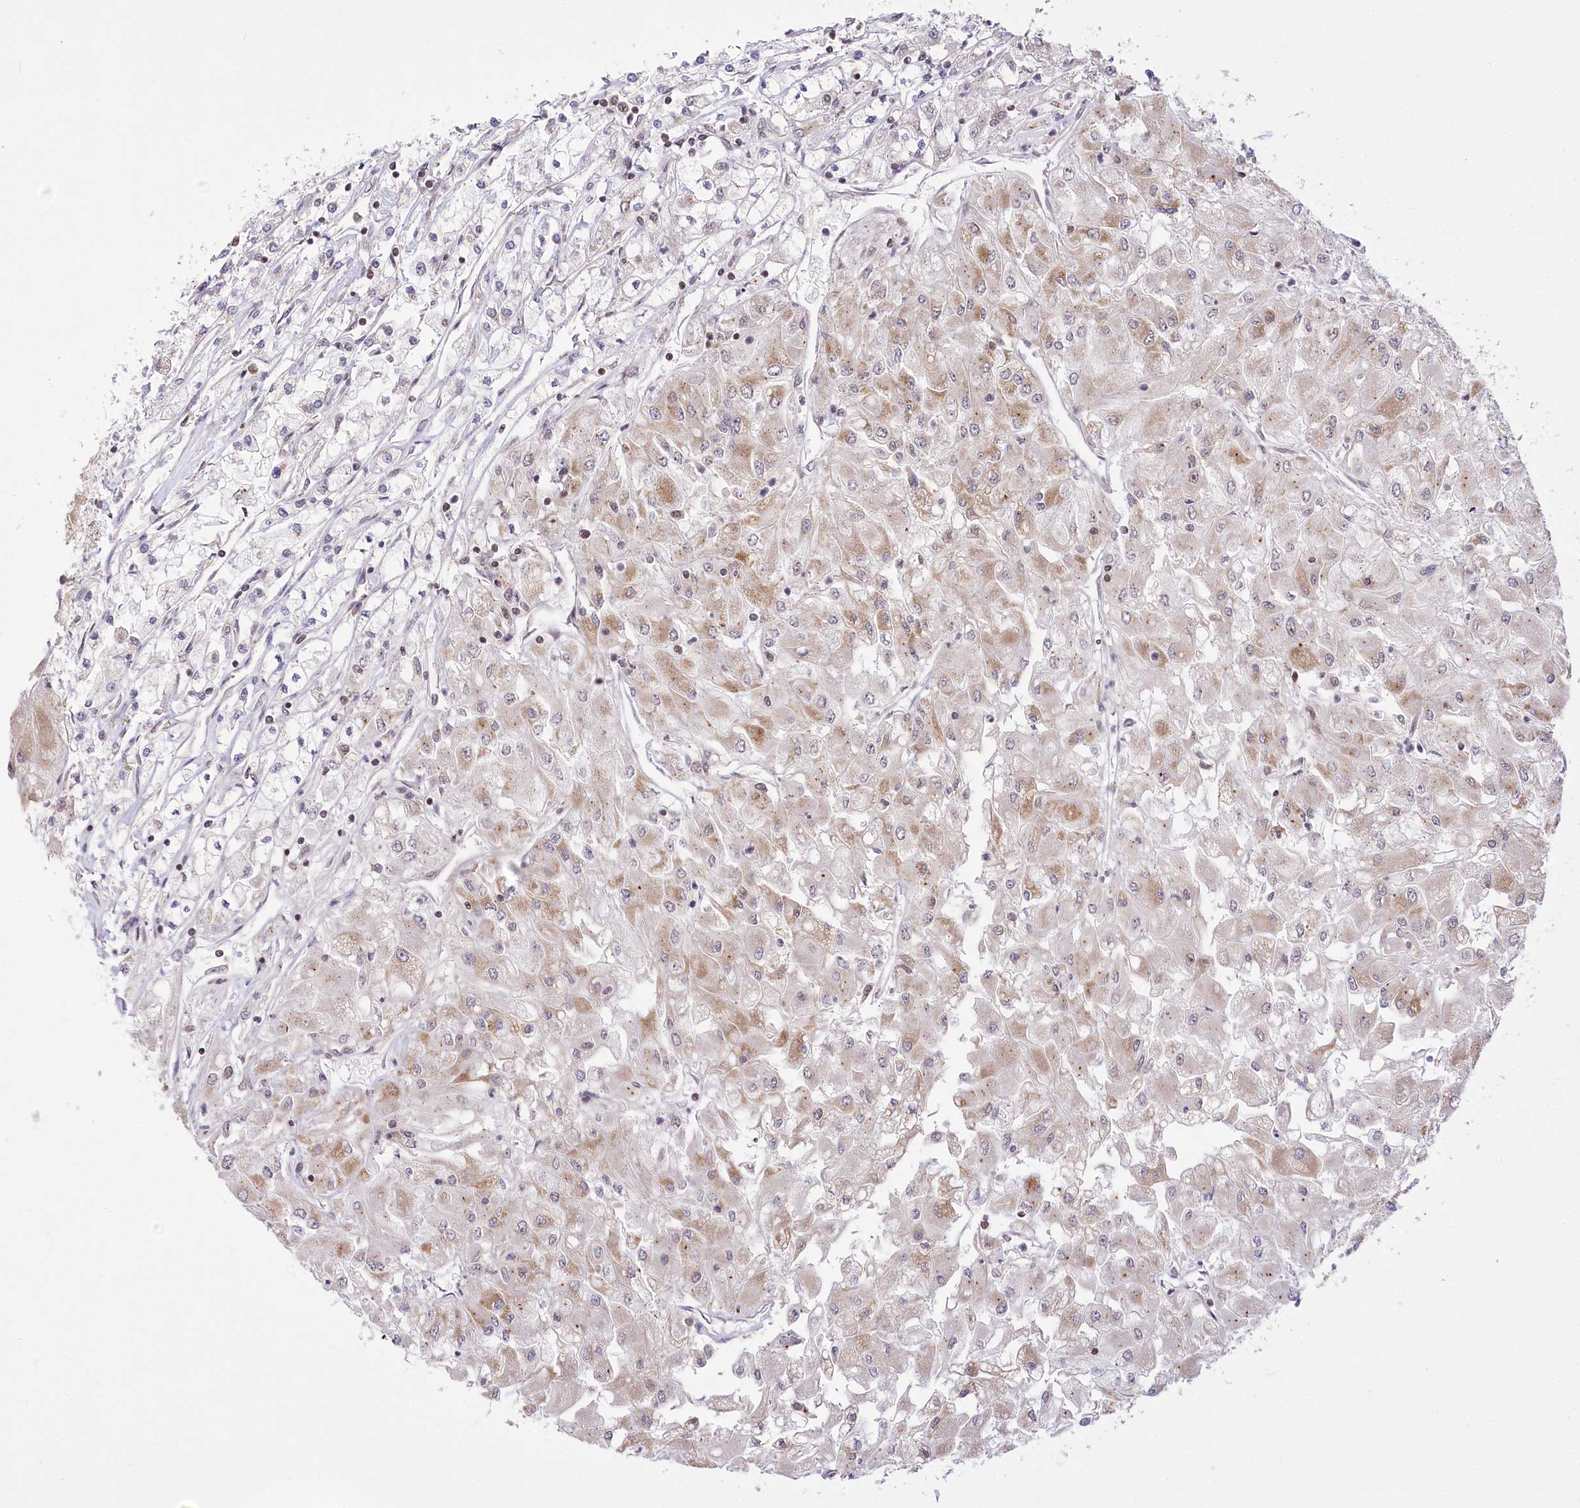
{"staining": {"intensity": "moderate", "quantity": "<25%", "location": "cytoplasmic/membranous"}, "tissue": "renal cancer", "cell_type": "Tumor cells", "image_type": "cancer", "snomed": [{"axis": "morphology", "description": "Adenocarcinoma, NOS"}, {"axis": "topography", "description": "Kidney"}], "caption": "Renal cancer stained with a brown dye exhibits moderate cytoplasmic/membranous positive expression in approximately <25% of tumor cells.", "gene": "ZMAT2", "patient": {"sex": "male", "age": 80}}